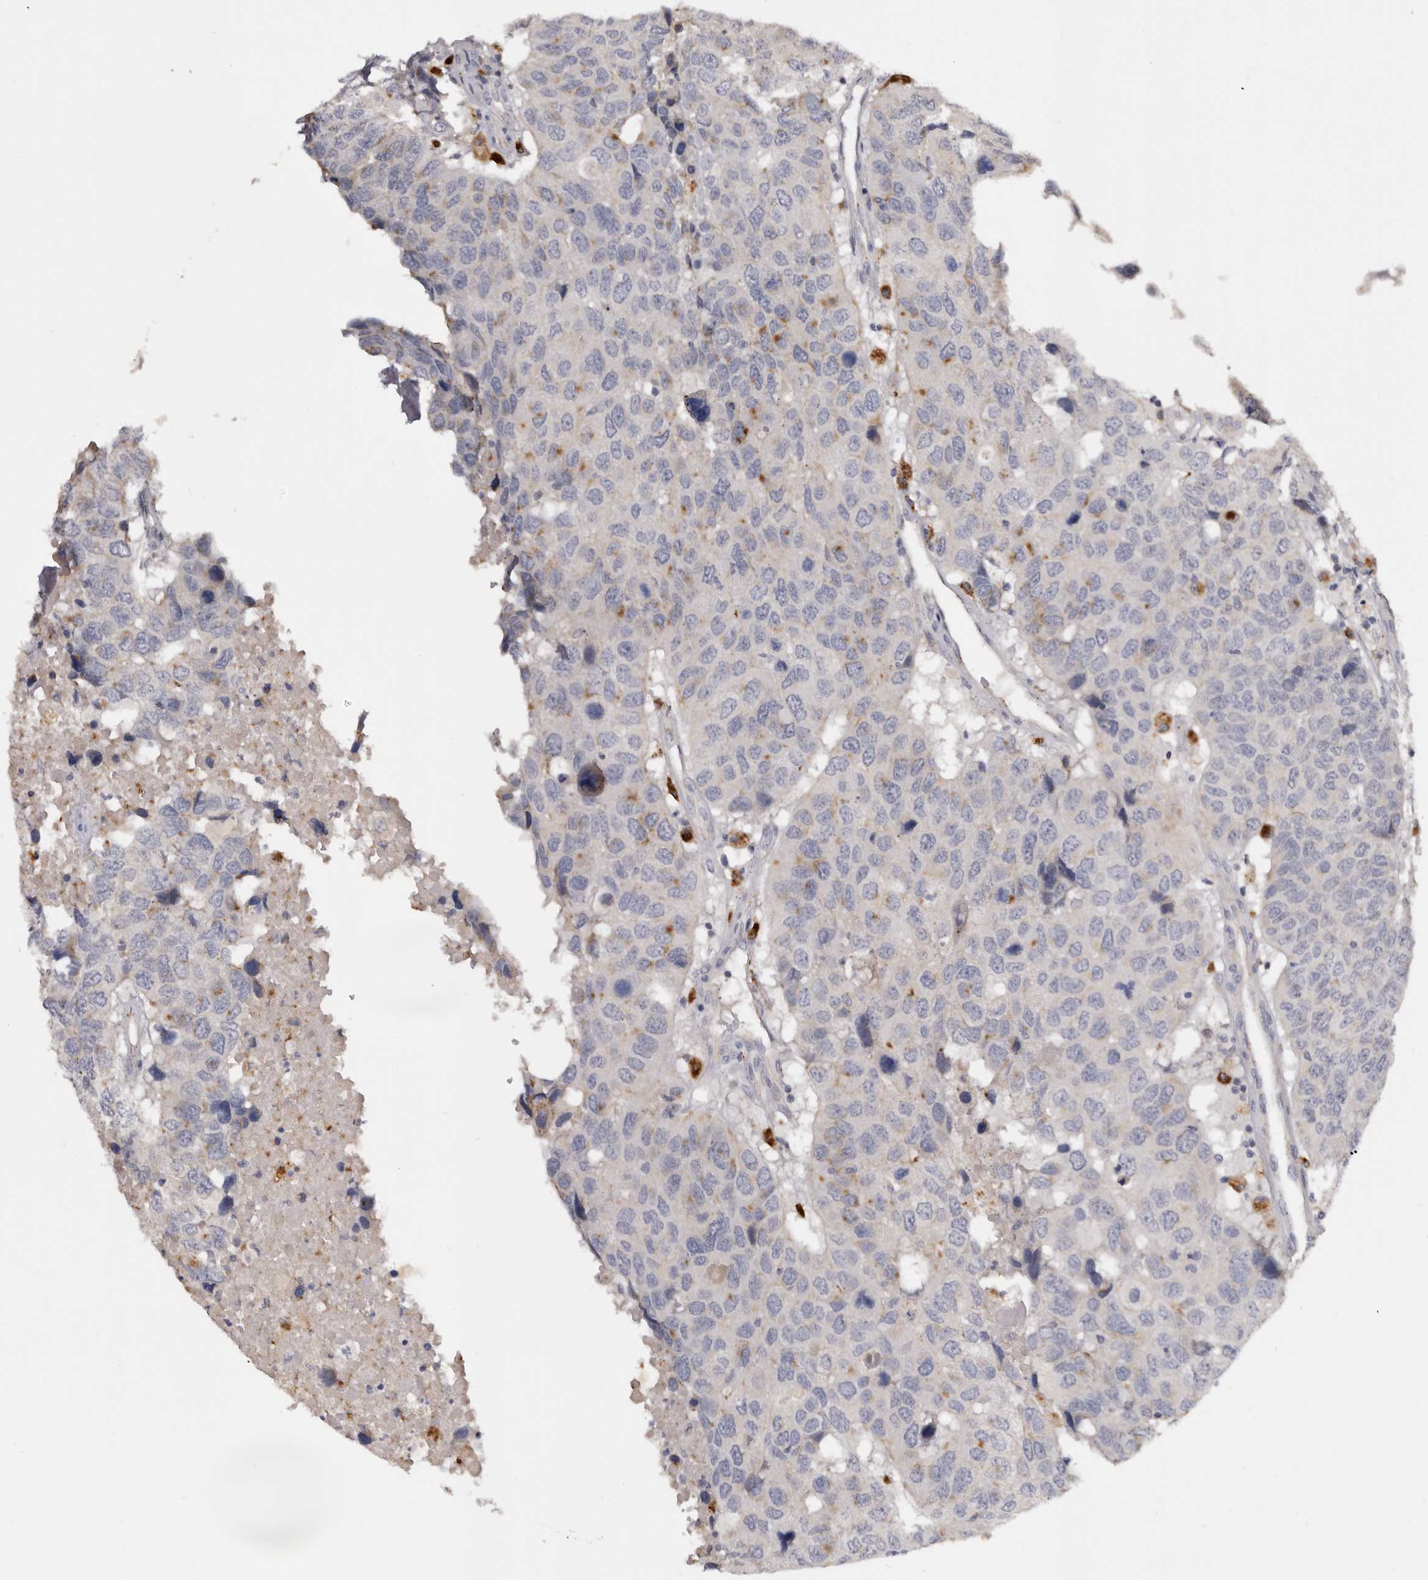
{"staining": {"intensity": "moderate", "quantity": "<25%", "location": "cytoplasmic/membranous"}, "tissue": "head and neck cancer", "cell_type": "Tumor cells", "image_type": "cancer", "snomed": [{"axis": "morphology", "description": "Squamous cell carcinoma, NOS"}, {"axis": "topography", "description": "Head-Neck"}], "caption": "Tumor cells show low levels of moderate cytoplasmic/membranous staining in approximately <25% of cells in head and neck cancer. (Brightfield microscopy of DAB IHC at high magnification).", "gene": "DAP", "patient": {"sex": "male", "age": 66}}